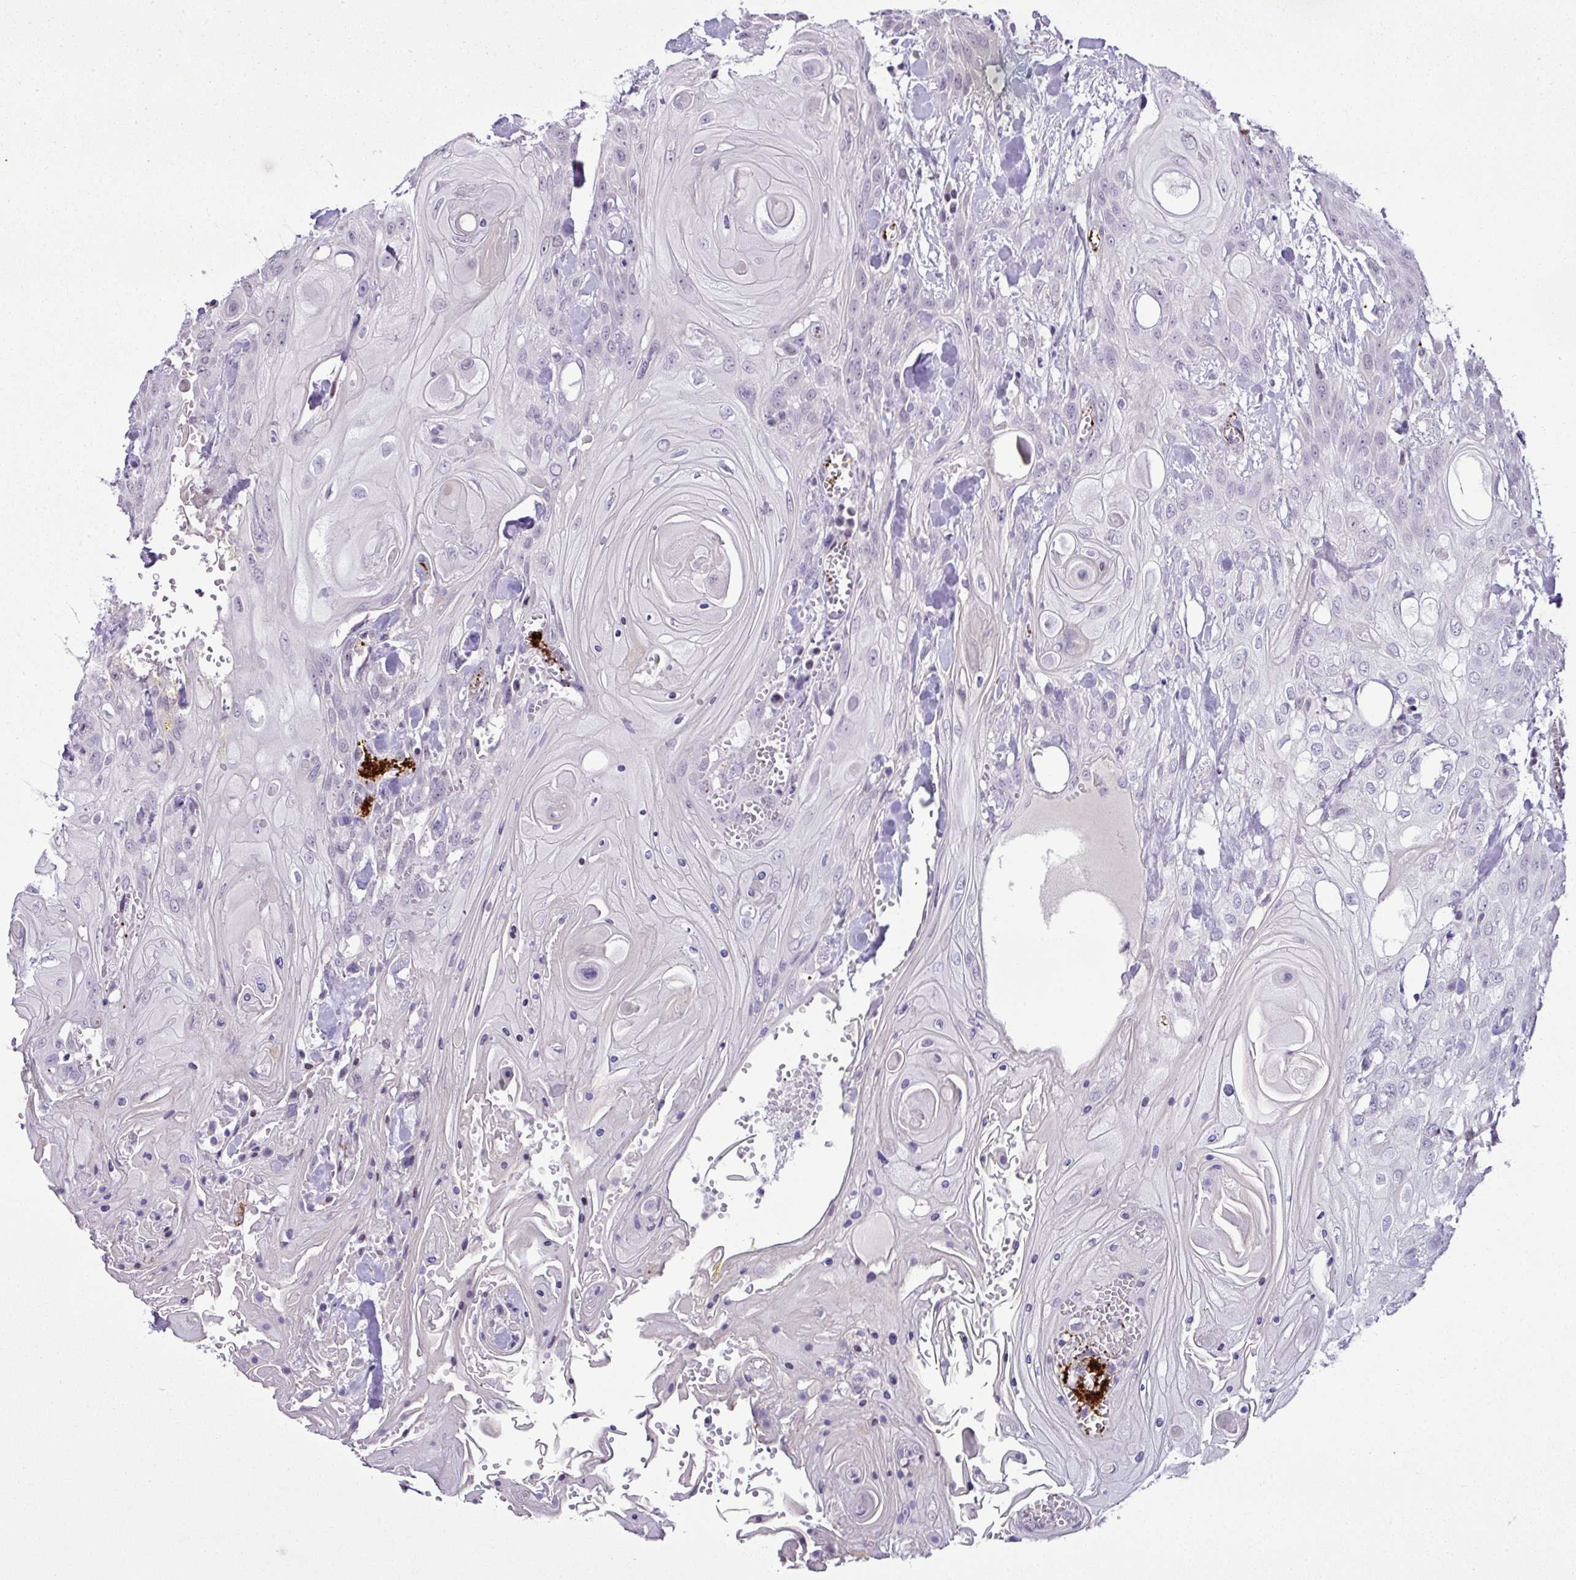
{"staining": {"intensity": "negative", "quantity": "none", "location": "none"}, "tissue": "head and neck cancer", "cell_type": "Tumor cells", "image_type": "cancer", "snomed": [{"axis": "morphology", "description": "Squamous cell carcinoma, NOS"}, {"axis": "topography", "description": "Head-Neck"}], "caption": "This is an immunohistochemistry image of head and neck cancer. There is no positivity in tumor cells.", "gene": "CMTM5", "patient": {"sex": "female", "age": 43}}